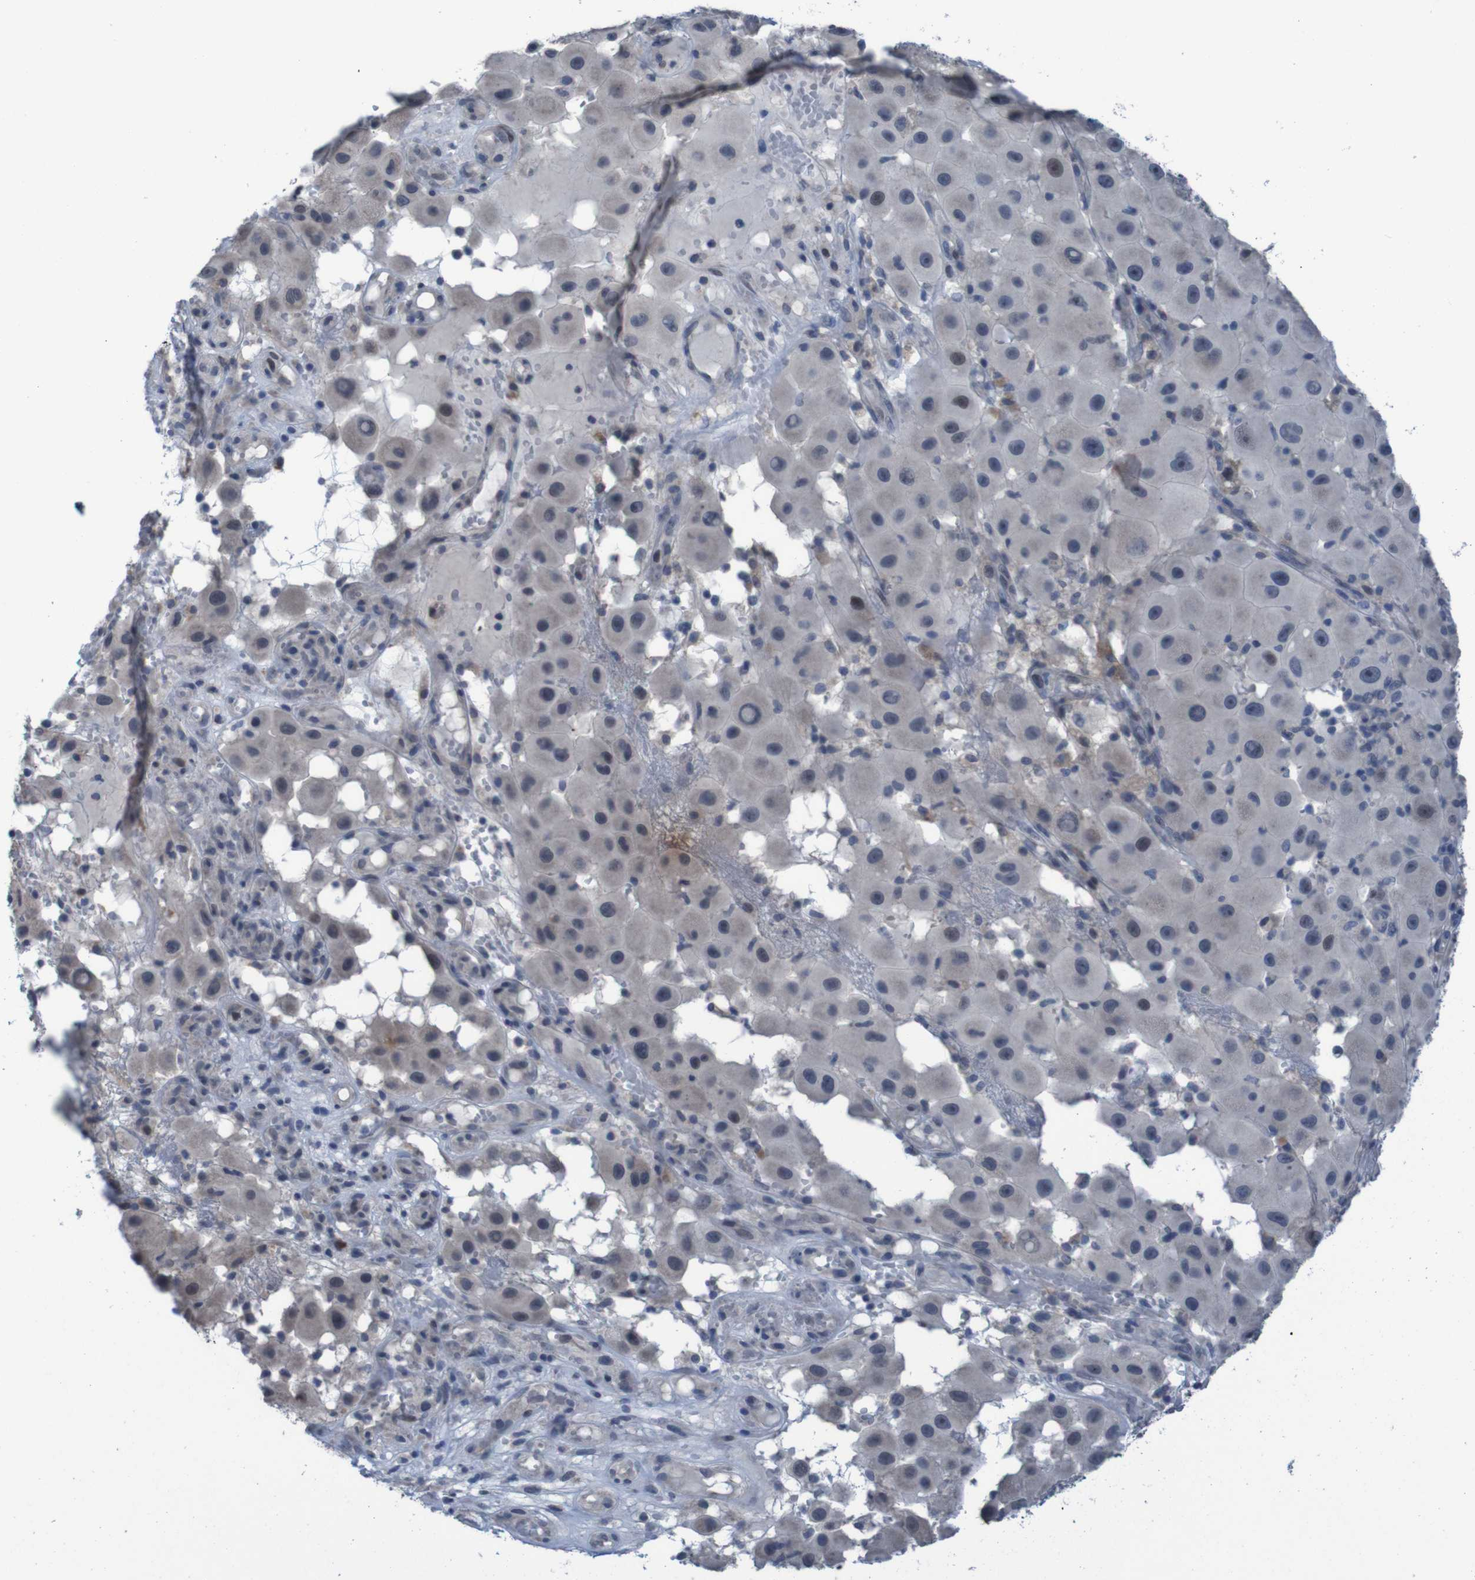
{"staining": {"intensity": "negative", "quantity": "none", "location": "none"}, "tissue": "melanoma", "cell_type": "Tumor cells", "image_type": "cancer", "snomed": [{"axis": "morphology", "description": "Malignant melanoma, NOS"}, {"axis": "topography", "description": "Skin"}], "caption": "DAB immunohistochemical staining of malignant melanoma displays no significant expression in tumor cells.", "gene": "CLDN18", "patient": {"sex": "female", "age": 81}}